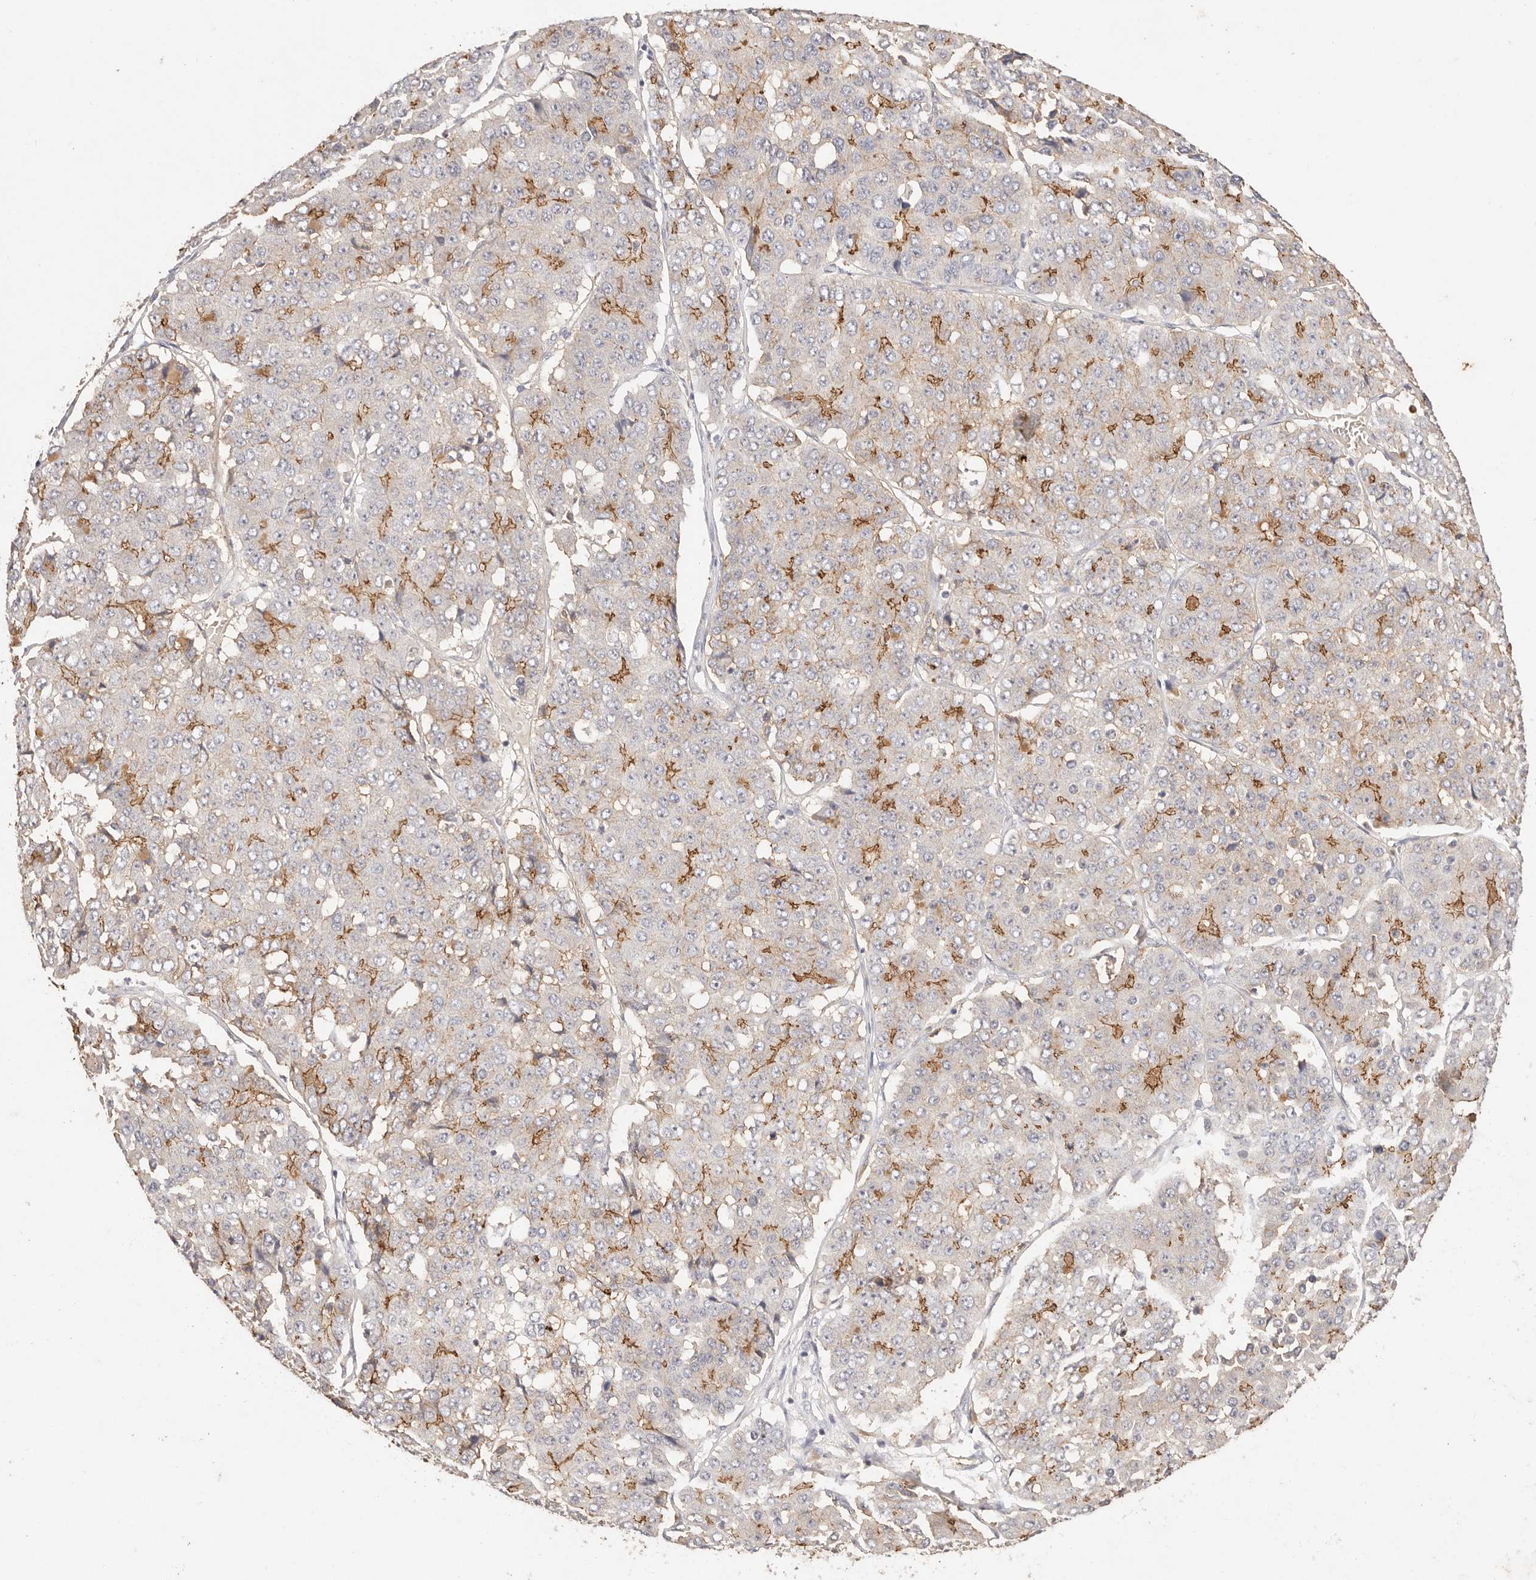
{"staining": {"intensity": "moderate", "quantity": "<25%", "location": "cytoplasmic/membranous"}, "tissue": "pancreatic cancer", "cell_type": "Tumor cells", "image_type": "cancer", "snomed": [{"axis": "morphology", "description": "Adenocarcinoma, NOS"}, {"axis": "topography", "description": "Pancreas"}], "caption": "Immunohistochemical staining of human adenocarcinoma (pancreatic) exhibits low levels of moderate cytoplasmic/membranous positivity in approximately <25% of tumor cells. Ihc stains the protein of interest in brown and the nuclei are stained blue.", "gene": "CXADR", "patient": {"sex": "male", "age": 50}}